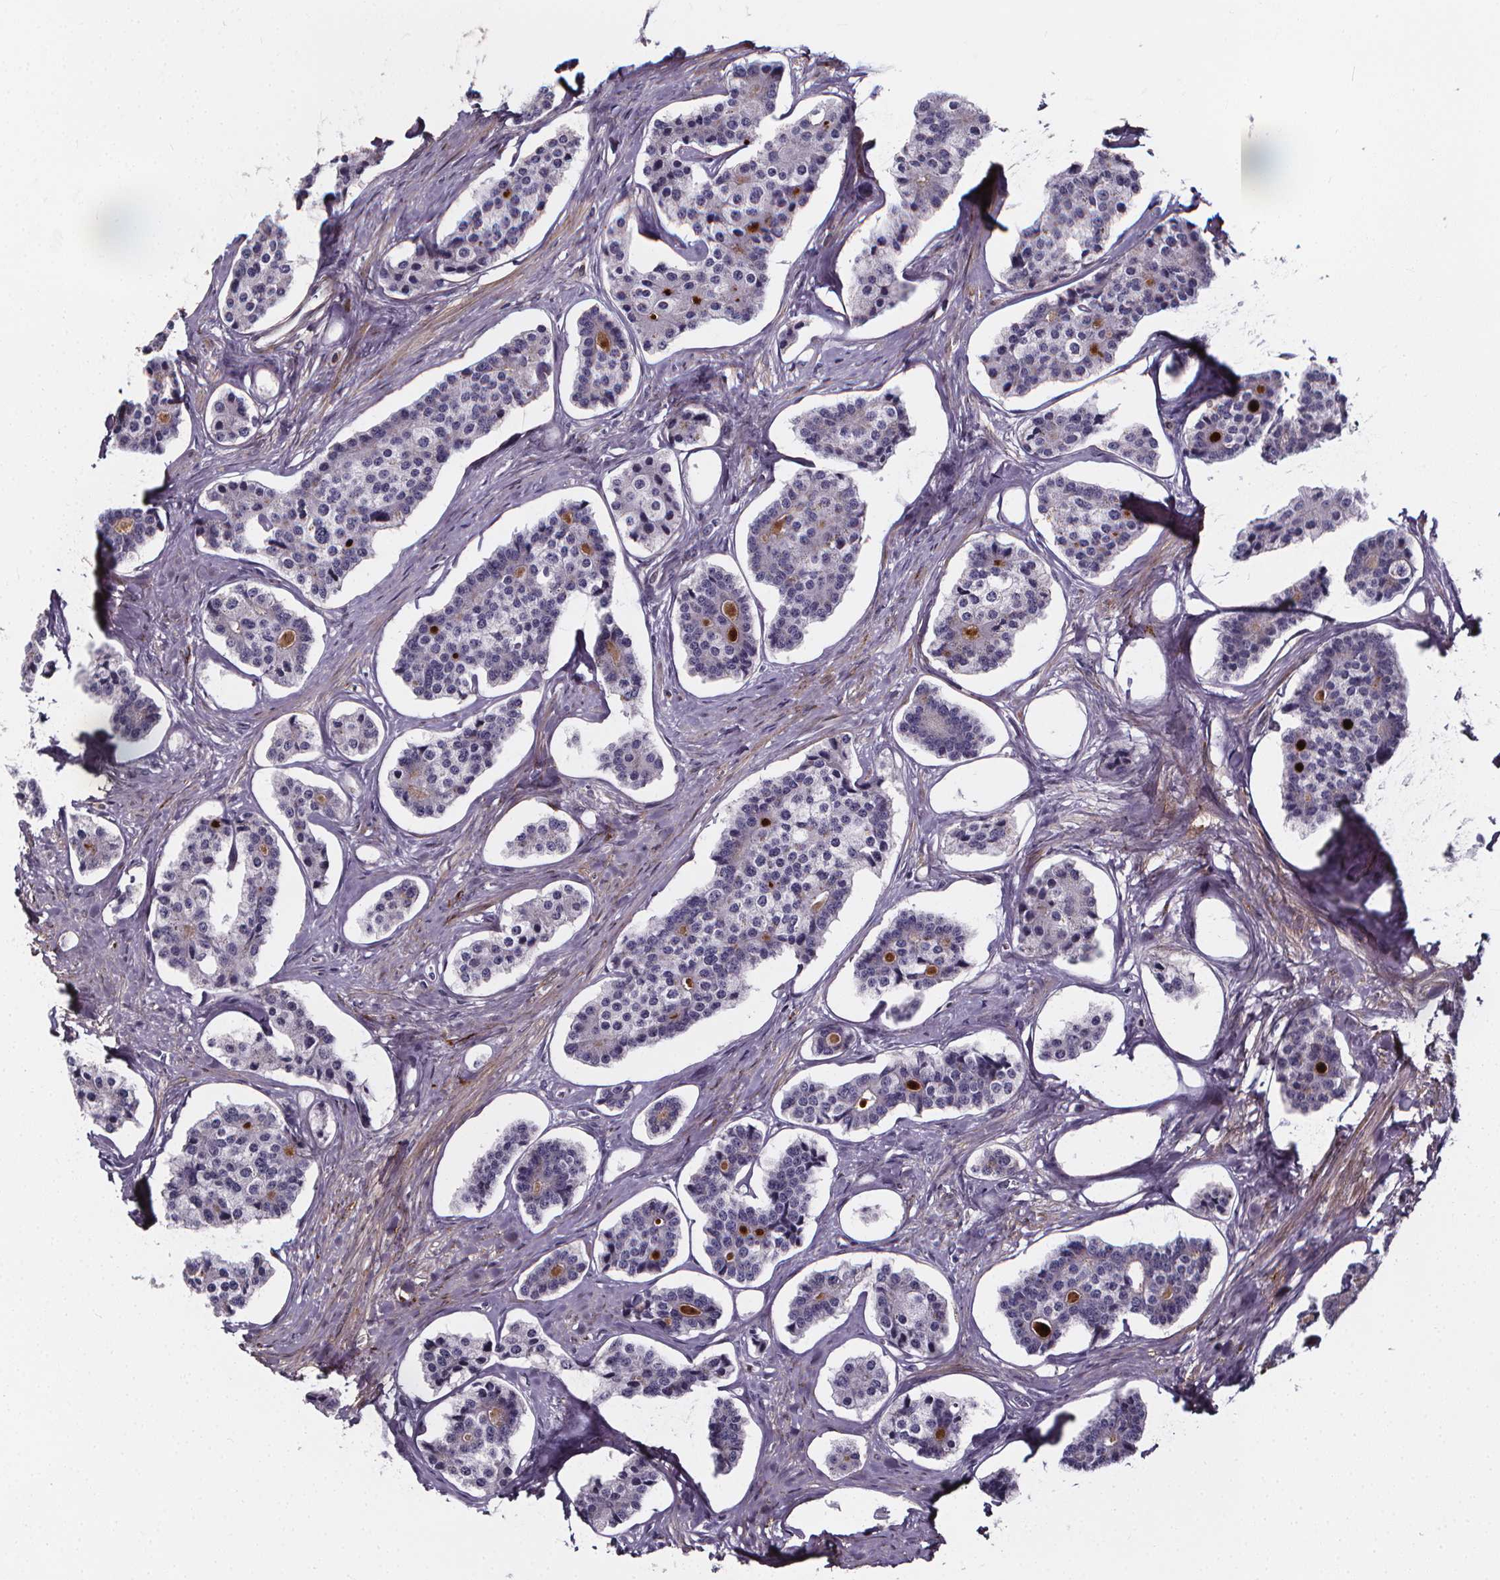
{"staining": {"intensity": "negative", "quantity": "none", "location": "none"}, "tissue": "carcinoid", "cell_type": "Tumor cells", "image_type": "cancer", "snomed": [{"axis": "morphology", "description": "Carcinoid, malignant, NOS"}, {"axis": "topography", "description": "Small intestine"}], "caption": "Immunohistochemistry (IHC) of malignant carcinoid shows no staining in tumor cells. The staining is performed using DAB brown chromogen with nuclei counter-stained in using hematoxylin.", "gene": "AEBP1", "patient": {"sex": "female", "age": 65}}